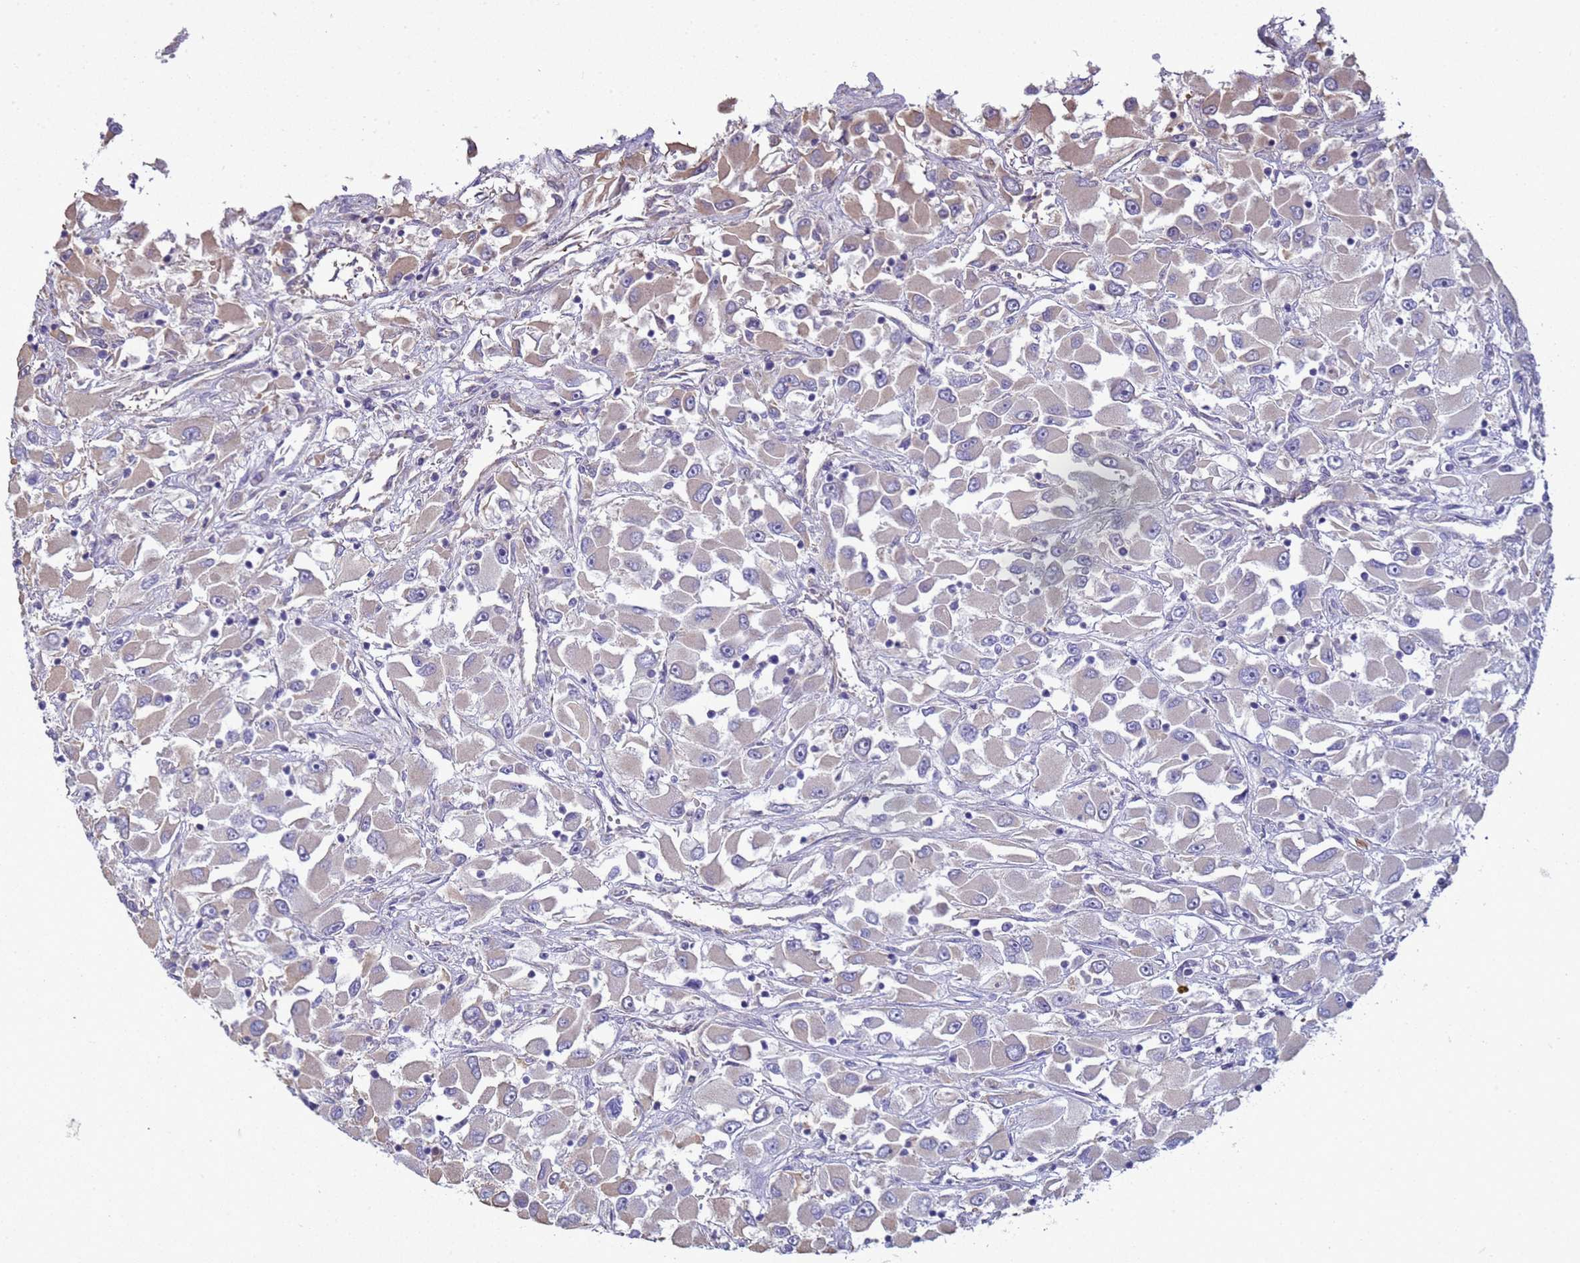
{"staining": {"intensity": "weak", "quantity": "<25%", "location": "cytoplasmic/membranous"}, "tissue": "renal cancer", "cell_type": "Tumor cells", "image_type": "cancer", "snomed": [{"axis": "morphology", "description": "Adenocarcinoma, NOS"}, {"axis": "topography", "description": "Kidney"}], "caption": "An IHC photomicrograph of renal adenocarcinoma is shown. There is no staining in tumor cells of renal adenocarcinoma.", "gene": "SGIP1", "patient": {"sex": "female", "age": 52}}